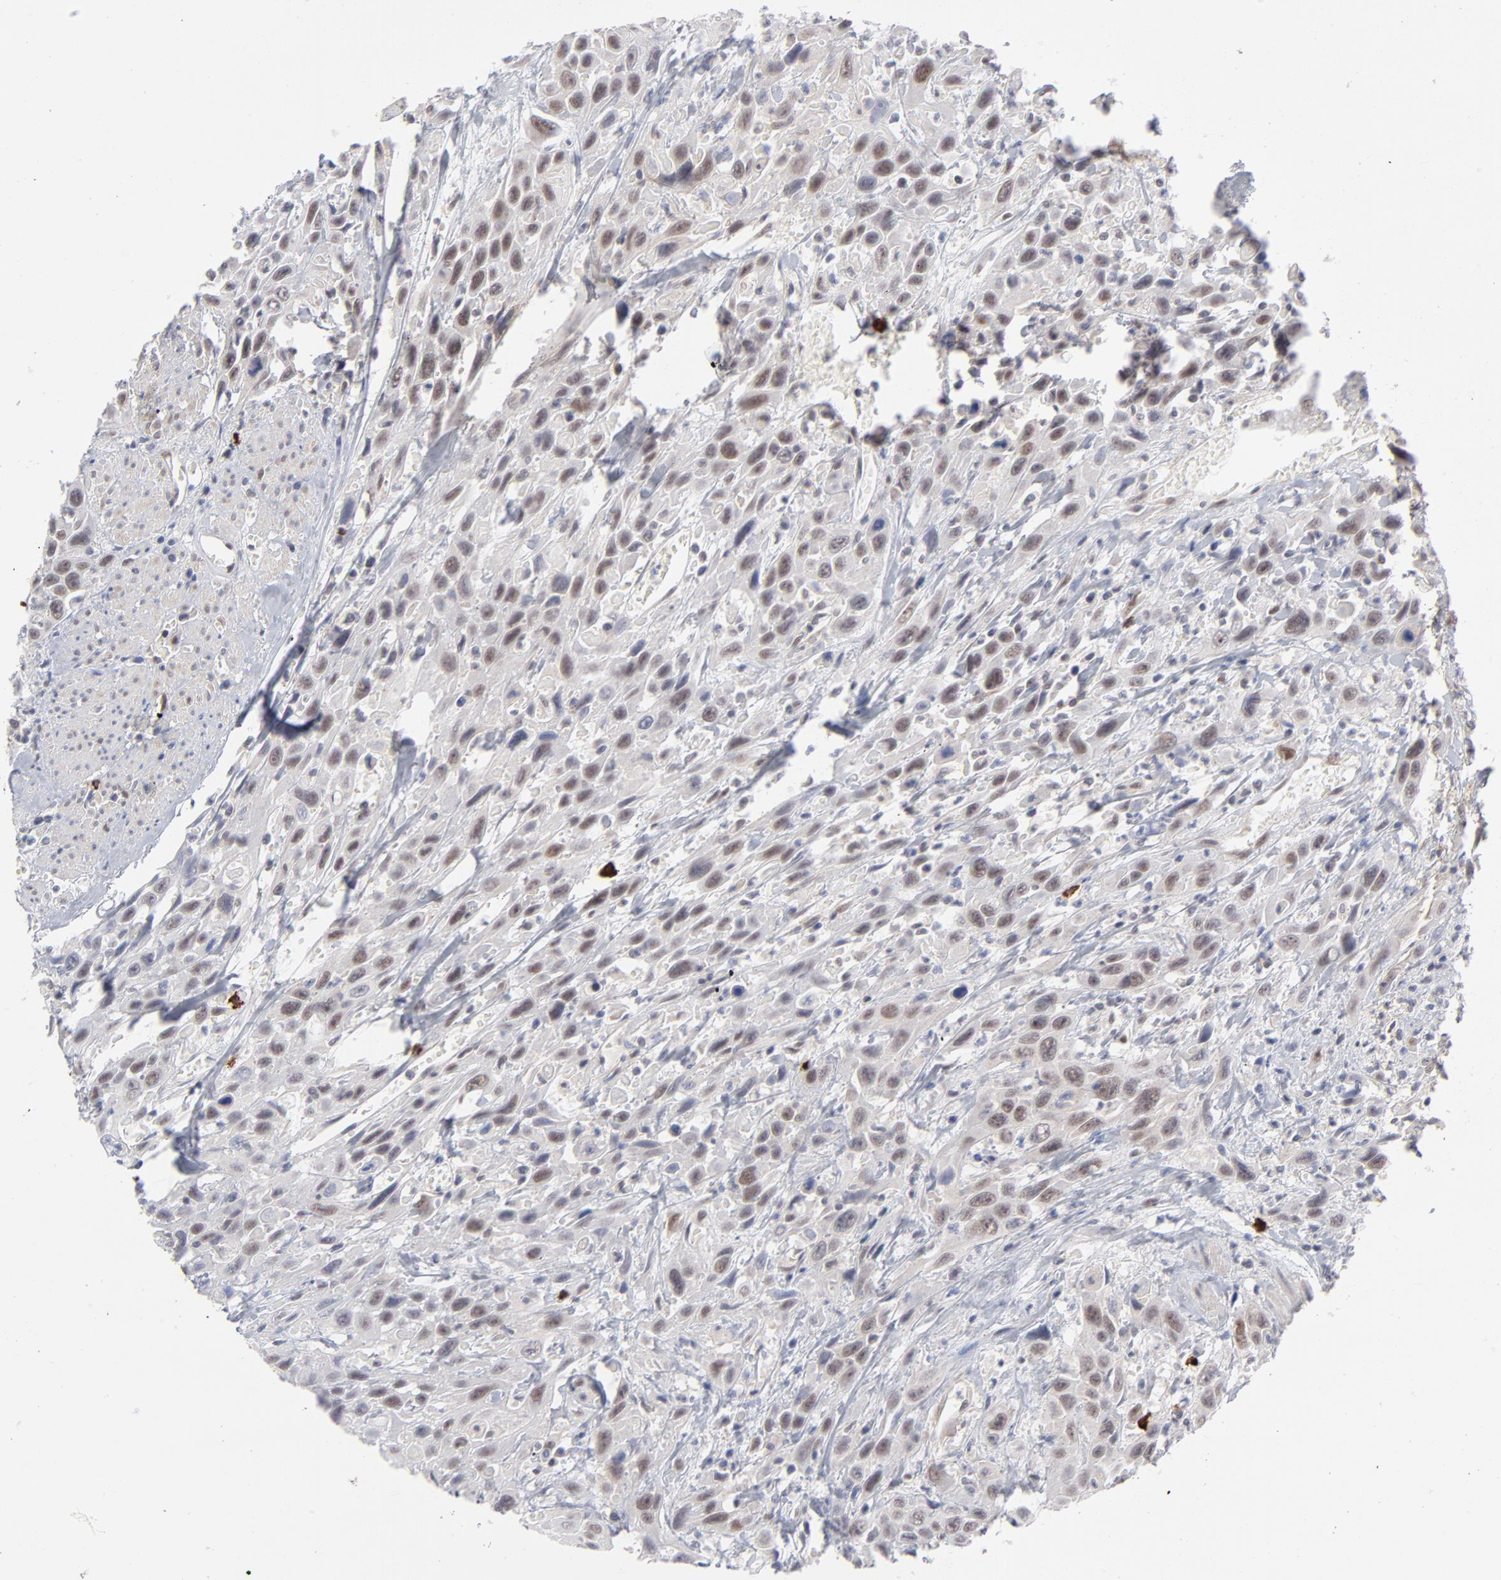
{"staining": {"intensity": "moderate", "quantity": "25%-75%", "location": "cytoplasmic/membranous,nuclear"}, "tissue": "urothelial cancer", "cell_type": "Tumor cells", "image_type": "cancer", "snomed": [{"axis": "morphology", "description": "Urothelial carcinoma, High grade"}, {"axis": "topography", "description": "Urinary bladder"}], "caption": "IHC (DAB) staining of urothelial cancer displays moderate cytoplasmic/membranous and nuclear protein staining in approximately 25%-75% of tumor cells. (DAB IHC with brightfield microscopy, high magnification).", "gene": "NBN", "patient": {"sex": "female", "age": 84}}